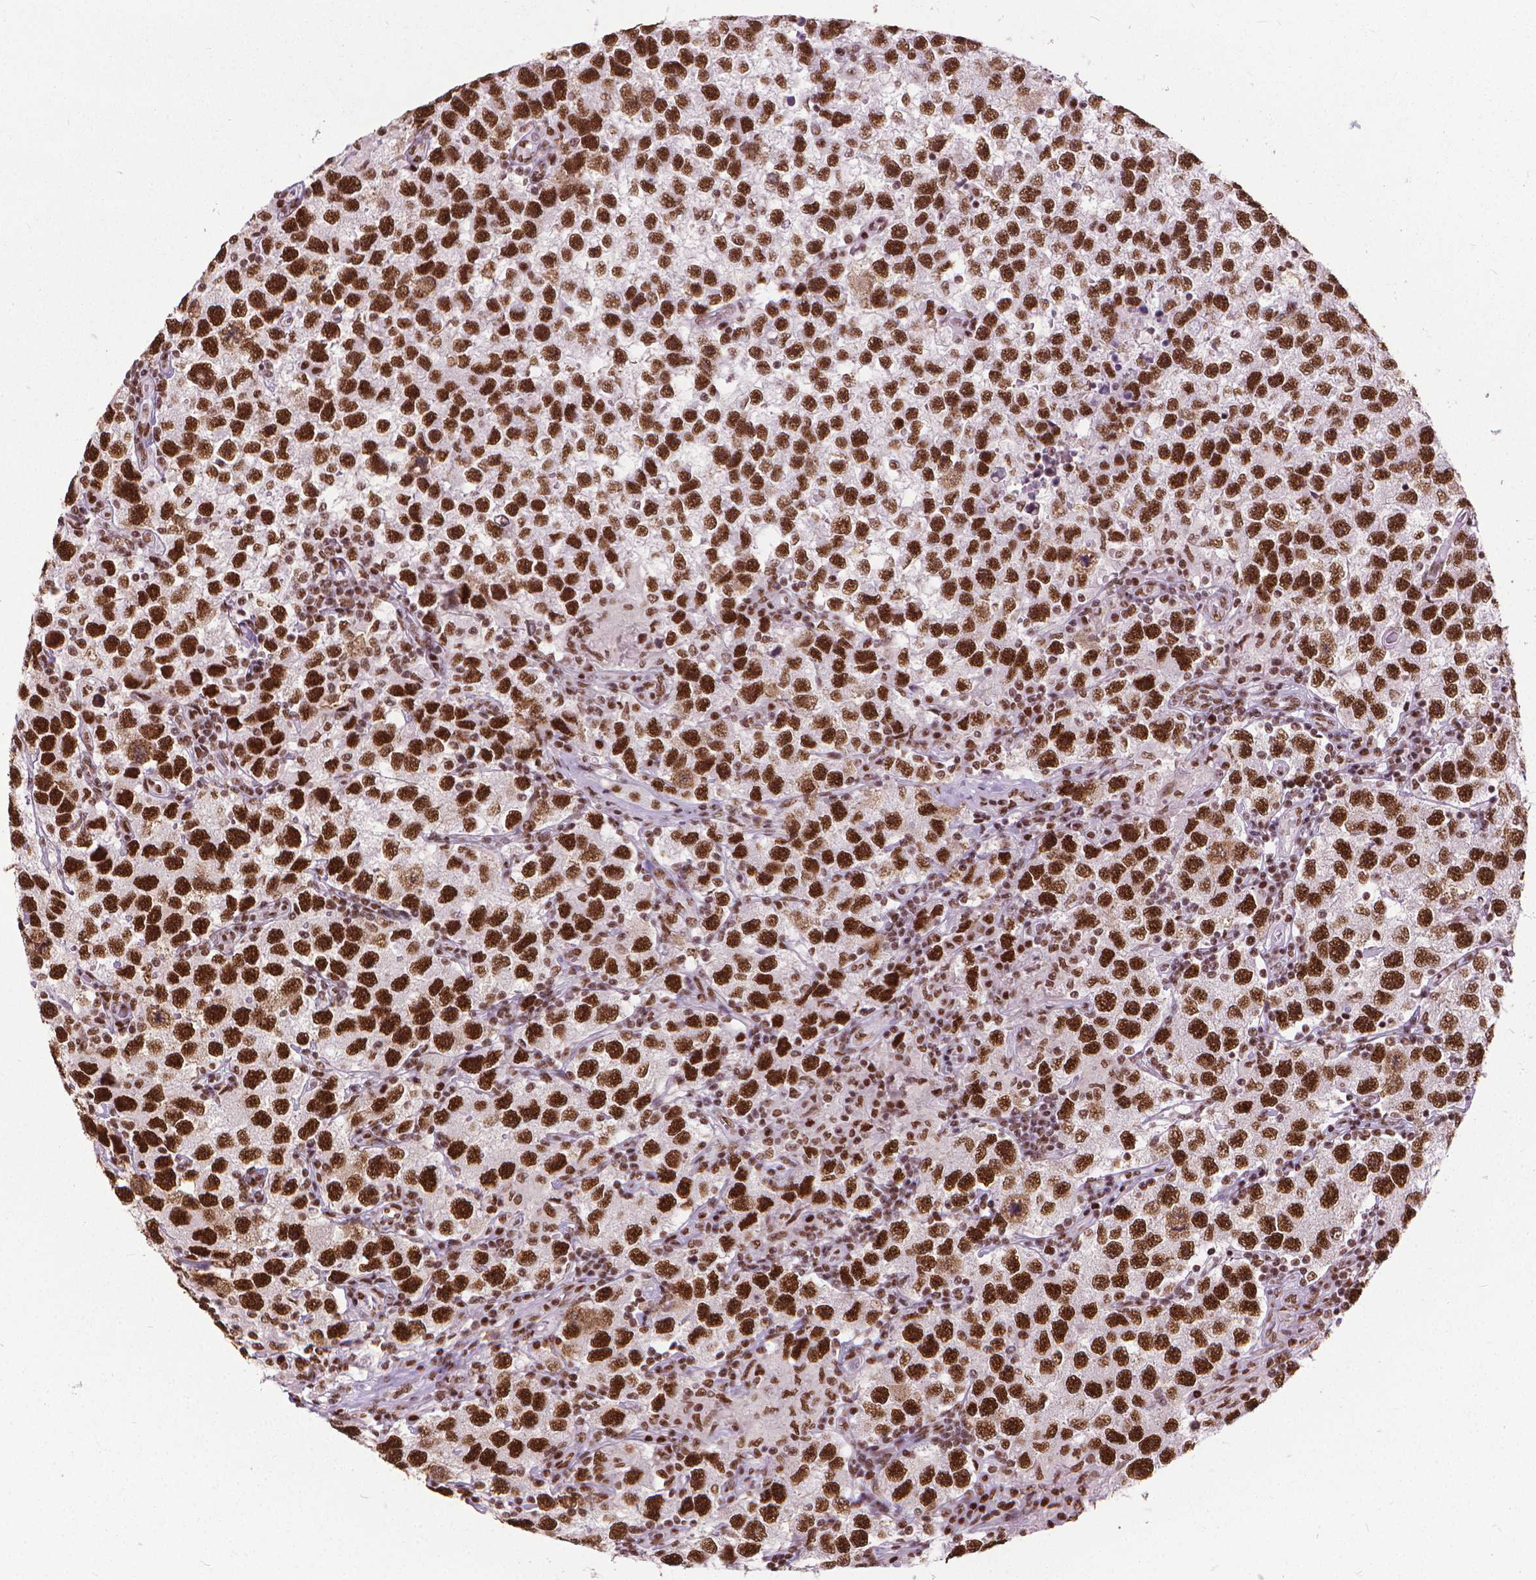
{"staining": {"intensity": "strong", "quantity": ">75%", "location": "nuclear"}, "tissue": "testis cancer", "cell_type": "Tumor cells", "image_type": "cancer", "snomed": [{"axis": "morphology", "description": "Seminoma, NOS"}, {"axis": "topography", "description": "Testis"}], "caption": "Immunohistochemistry (IHC) image of testis cancer stained for a protein (brown), which exhibits high levels of strong nuclear expression in approximately >75% of tumor cells.", "gene": "AKAP8", "patient": {"sex": "male", "age": 26}}